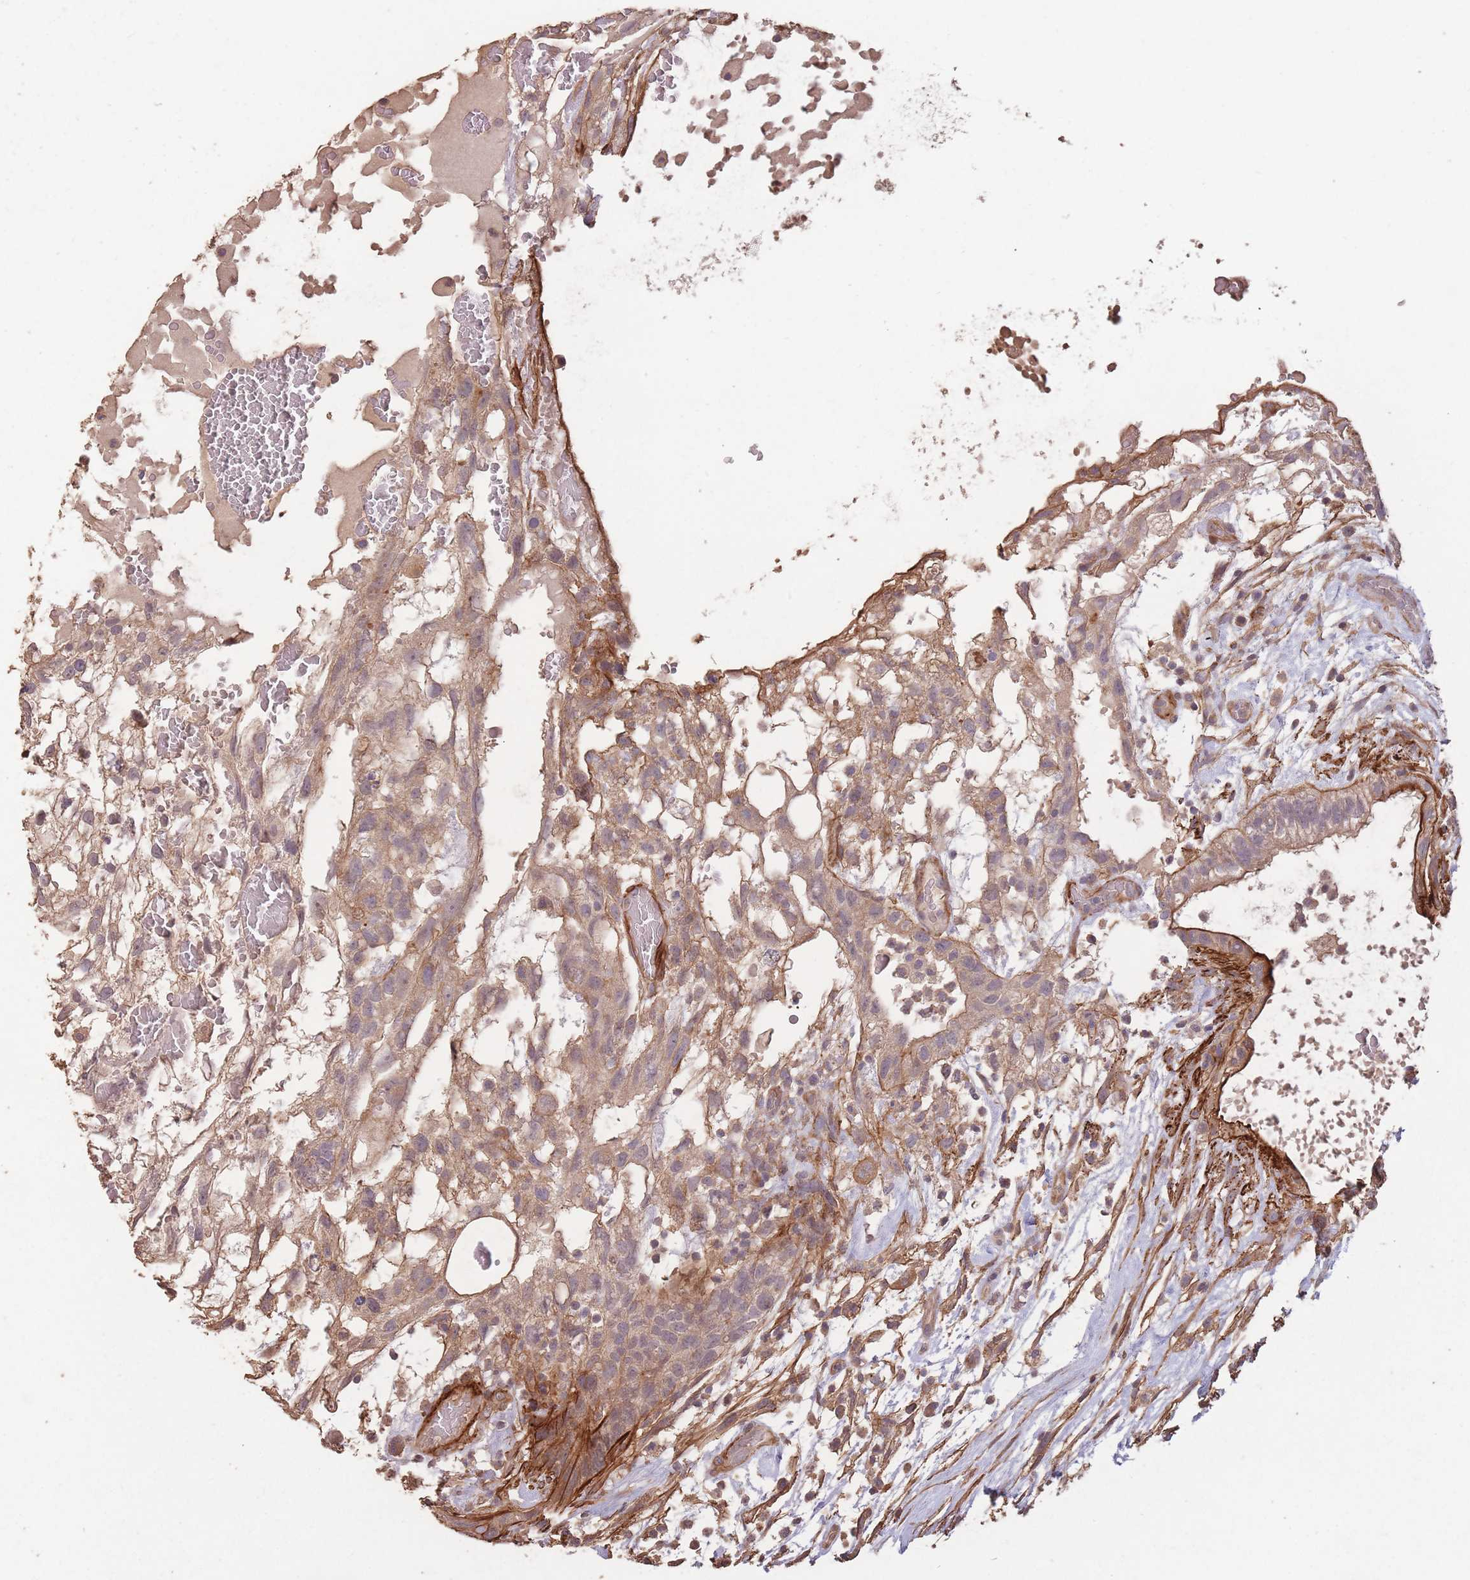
{"staining": {"intensity": "weak", "quantity": ">75%", "location": "cytoplasmic/membranous"}, "tissue": "testis cancer", "cell_type": "Tumor cells", "image_type": "cancer", "snomed": [{"axis": "morphology", "description": "Normal tissue, NOS"}, {"axis": "morphology", "description": "Carcinoma, Embryonal, NOS"}, {"axis": "topography", "description": "Testis"}], "caption": "This image displays embryonal carcinoma (testis) stained with immunohistochemistry (IHC) to label a protein in brown. The cytoplasmic/membranous of tumor cells show weak positivity for the protein. Nuclei are counter-stained blue.", "gene": "NLRC4", "patient": {"sex": "male", "age": 32}}